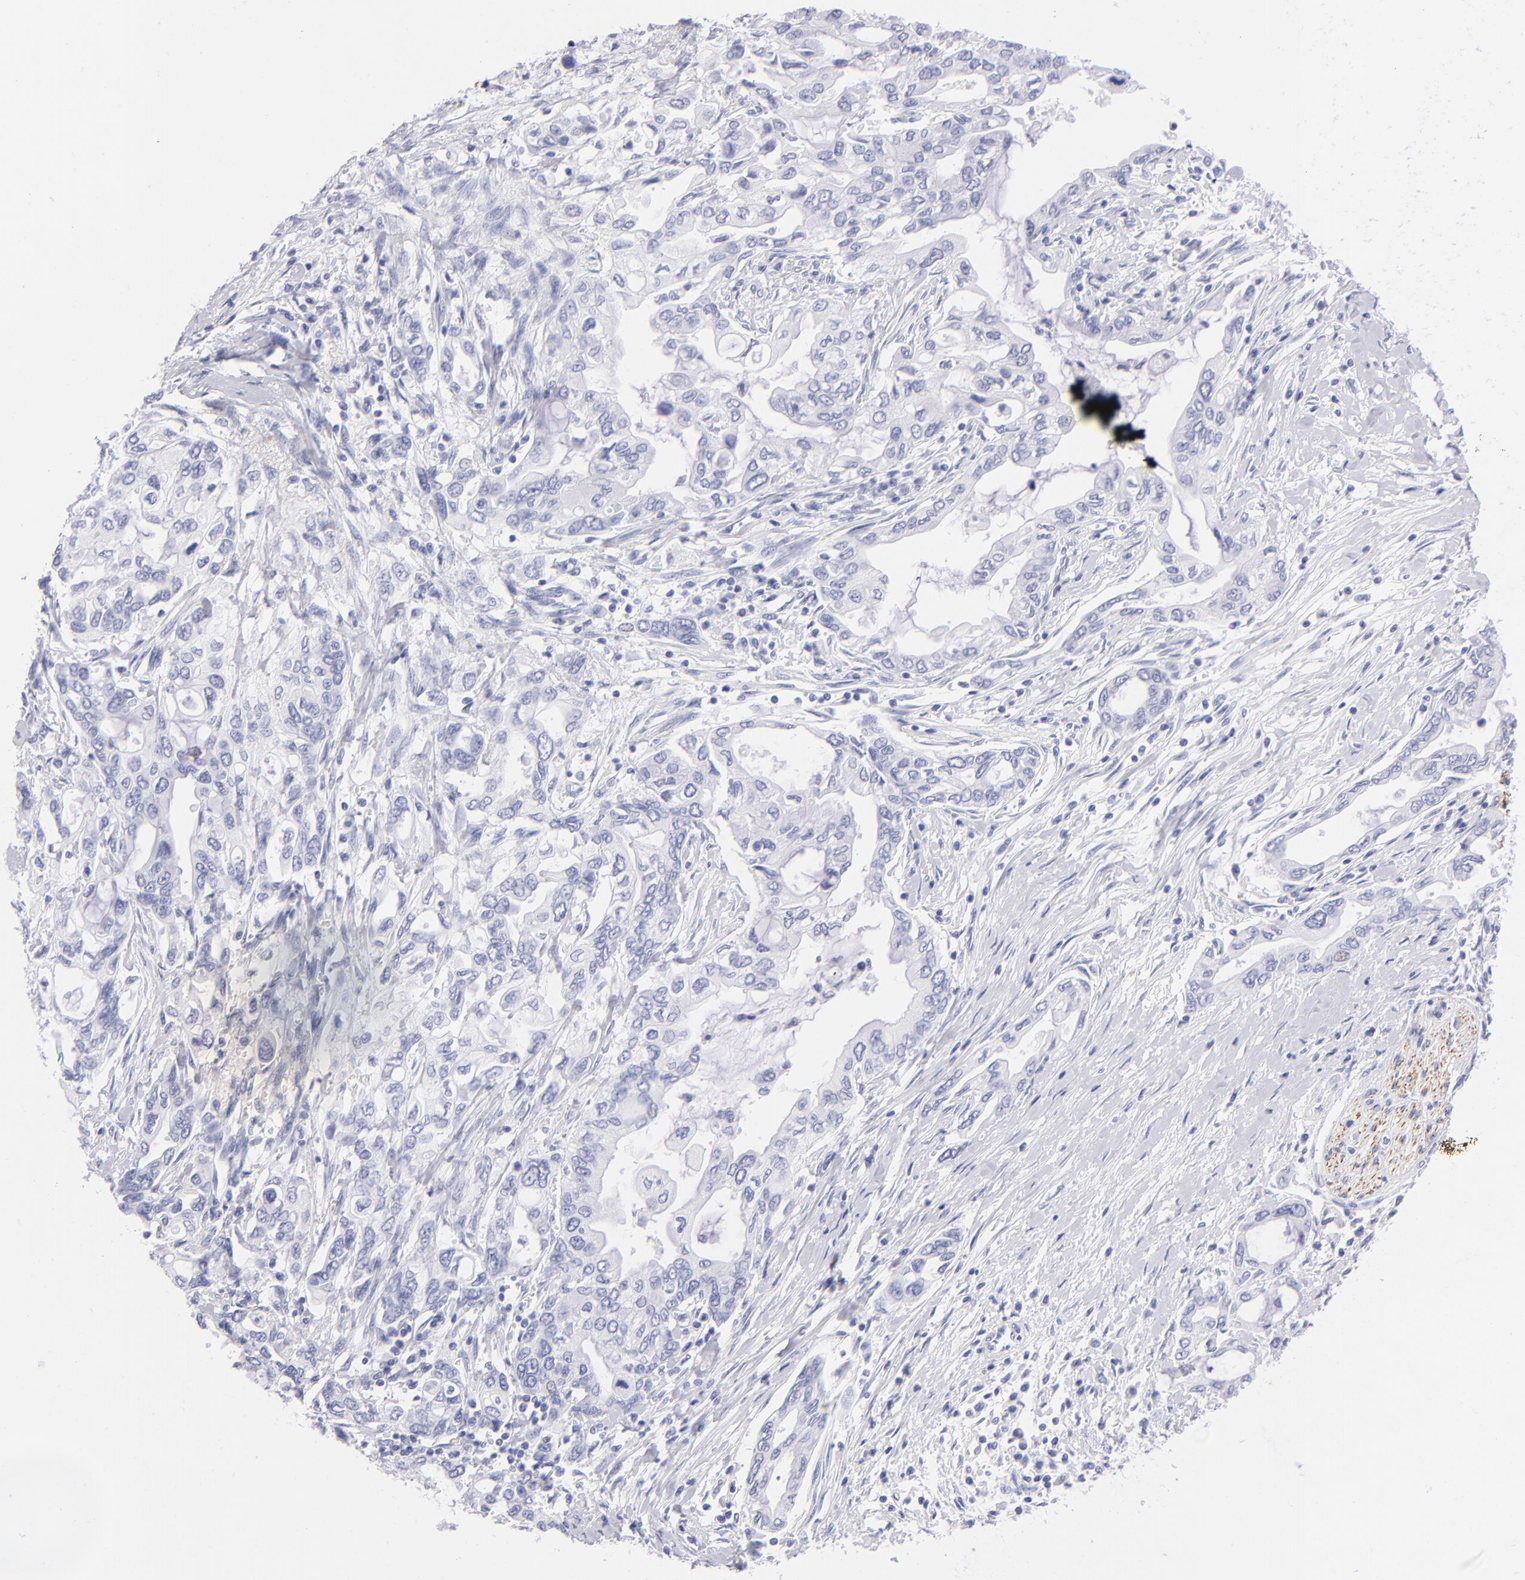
{"staining": {"intensity": "negative", "quantity": "none", "location": "none"}, "tissue": "pancreatic cancer", "cell_type": "Tumor cells", "image_type": "cancer", "snomed": [{"axis": "morphology", "description": "Adenocarcinoma, NOS"}, {"axis": "topography", "description": "Pancreas"}], "caption": "Tumor cells are negative for brown protein staining in adenocarcinoma (pancreatic).", "gene": "PRPH", "patient": {"sex": "female", "age": 57}}